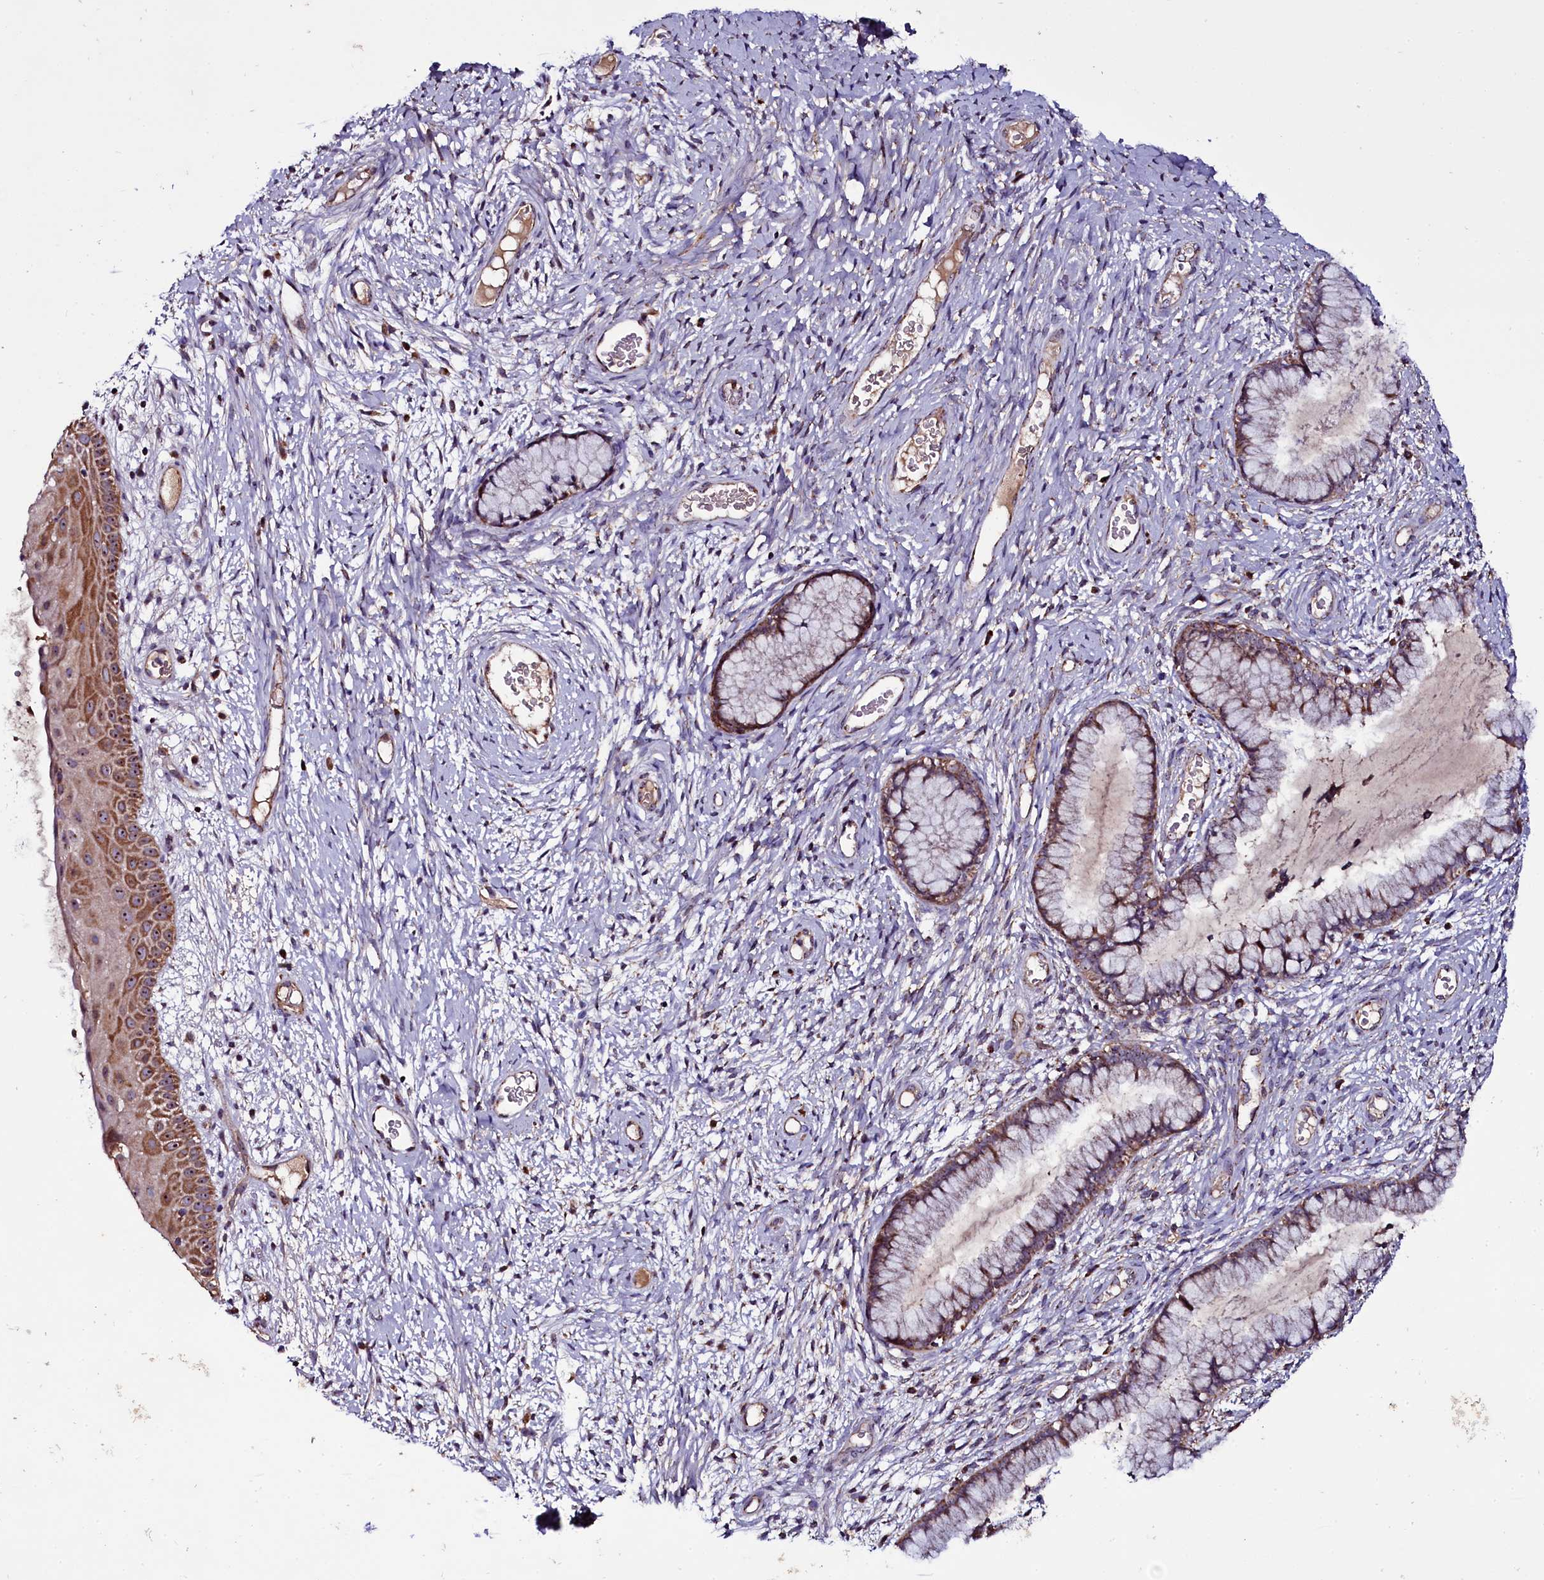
{"staining": {"intensity": "moderate", "quantity": ">75%", "location": "cytoplasmic/membranous,nuclear"}, "tissue": "cervix", "cell_type": "Glandular cells", "image_type": "normal", "snomed": [{"axis": "morphology", "description": "Normal tissue, NOS"}, {"axis": "topography", "description": "Cervix"}], "caption": "Glandular cells exhibit medium levels of moderate cytoplasmic/membranous,nuclear positivity in approximately >75% of cells in benign human cervix. (brown staining indicates protein expression, while blue staining denotes nuclei).", "gene": "NAA80", "patient": {"sex": "female", "age": 42}}